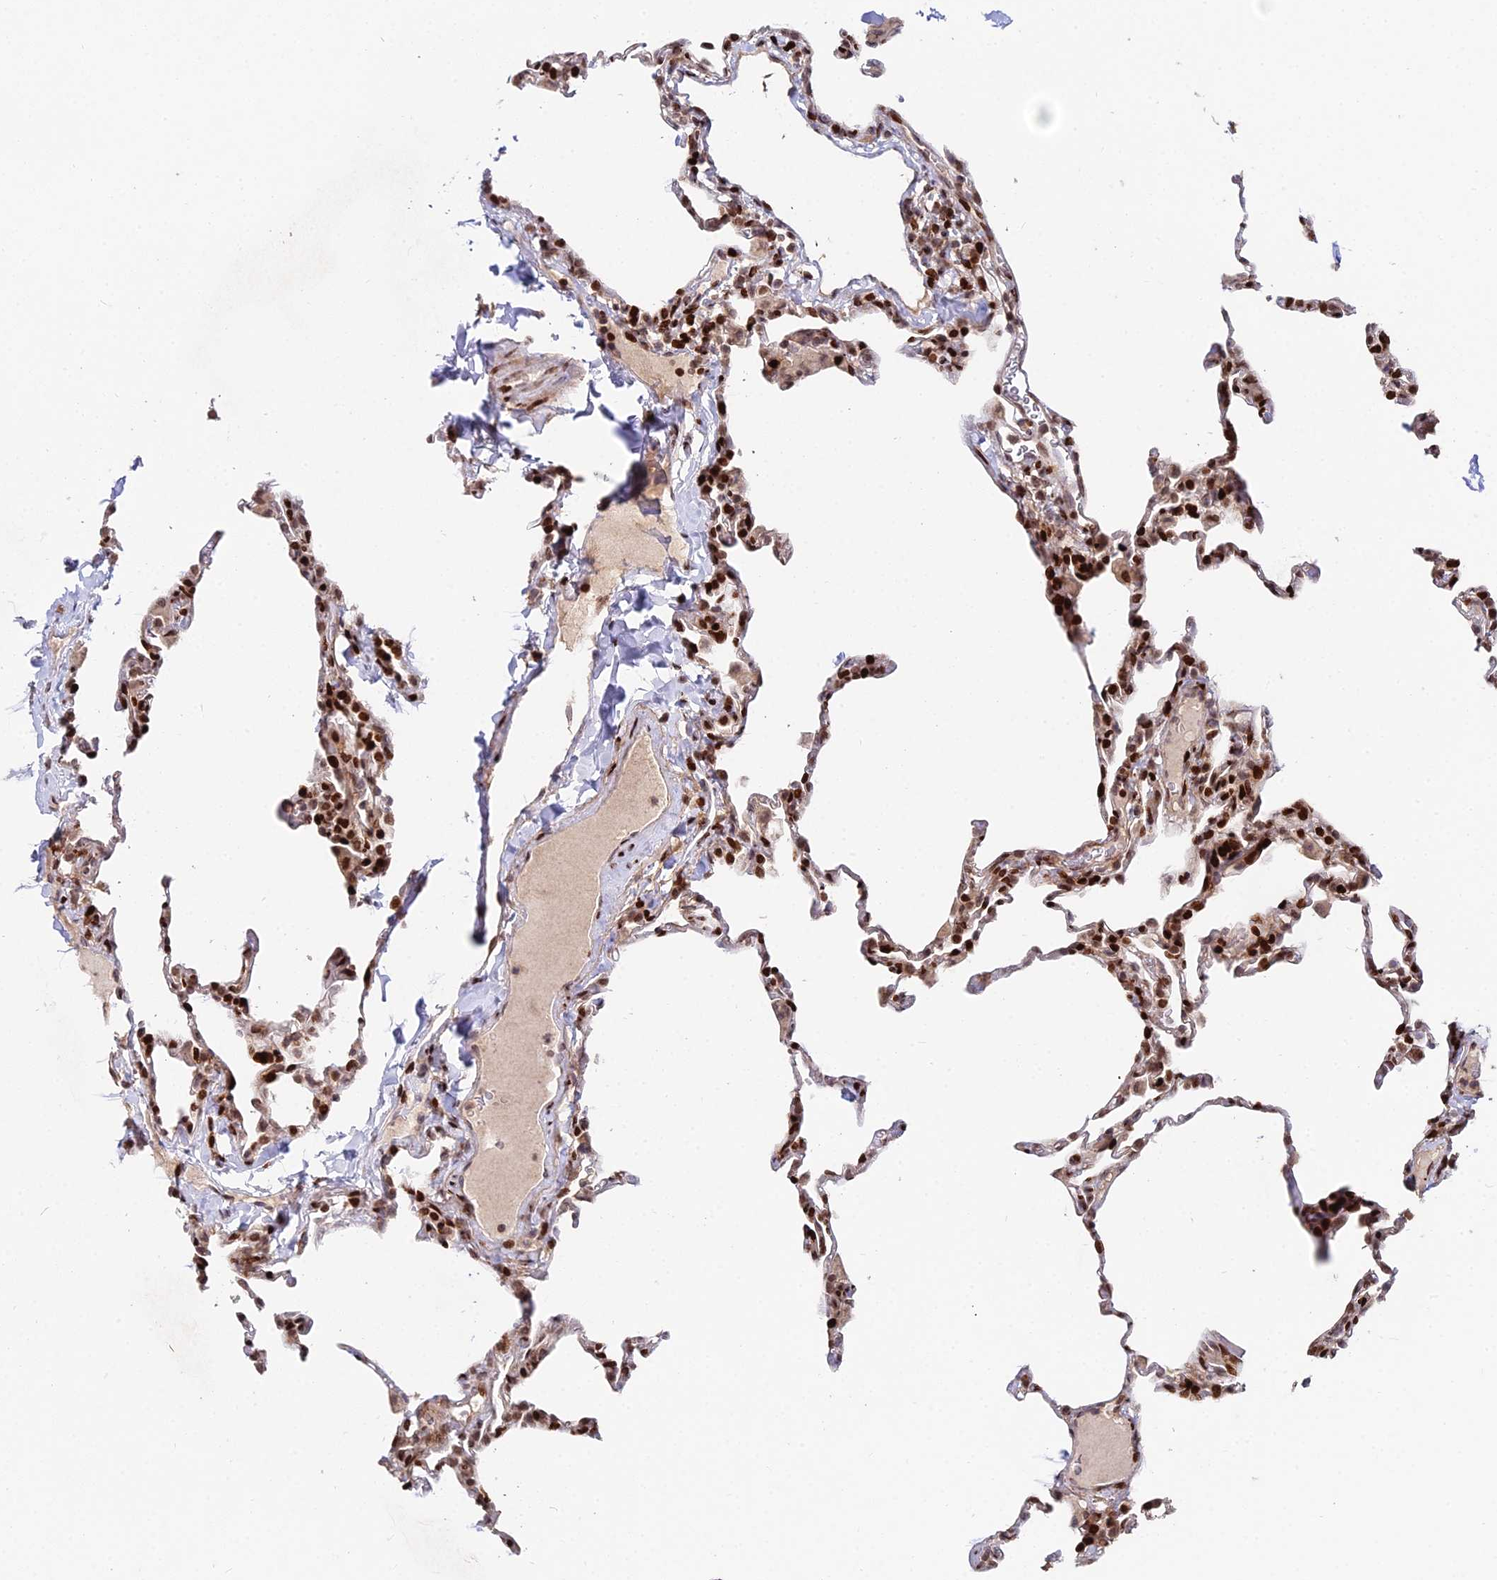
{"staining": {"intensity": "moderate", "quantity": ">75%", "location": "nuclear"}, "tissue": "lung", "cell_type": "Alveolar cells", "image_type": "normal", "snomed": [{"axis": "morphology", "description": "Normal tissue, NOS"}, {"axis": "topography", "description": "Lung"}], "caption": "A brown stain shows moderate nuclear staining of a protein in alveolar cells of unremarkable human lung. The protein is shown in brown color, while the nuclei are stained blue.", "gene": "RBMS2", "patient": {"sex": "male", "age": 20}}